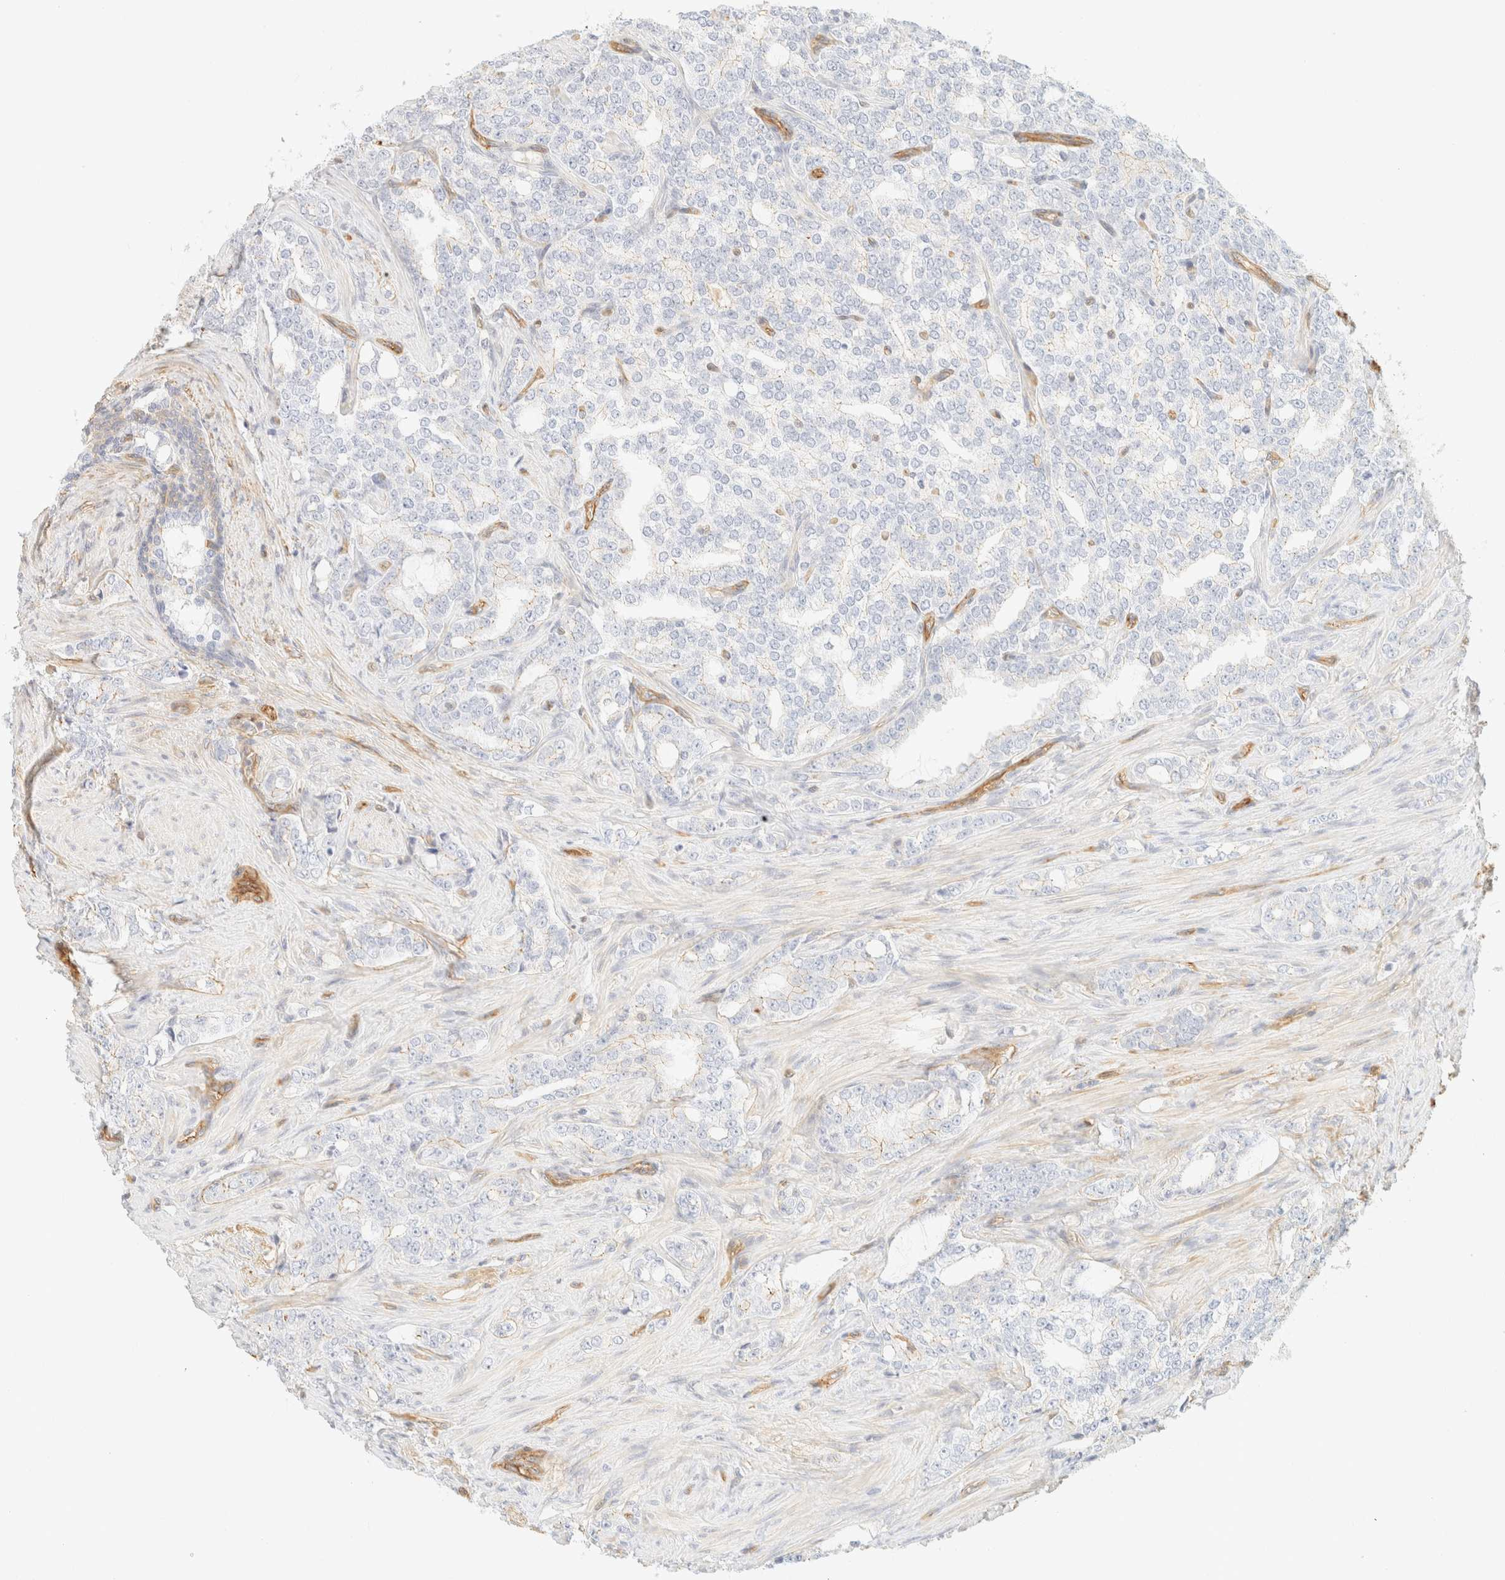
{"staining": {"intensity": "negative", "quantity": "none", "location": "none"}, "tissue": "prostate cancer", "cell_type": "Tumor cells", "image_type": "cancer", "snomed": [{"axis": "morphology", "description": "Adenocarcinoma, High grade"}, {"axis": "topography", "description": "Prostate"}], "caption": "Immunohistochemistry (IHC) photomicrograph of human adenocarcinoma (high-grade) (prostate) stained for a protein (brown), which exhibits no positivity in tumor cells.", "gene": "OTOP2", "patient": {"sex": "male", "age": 64}}